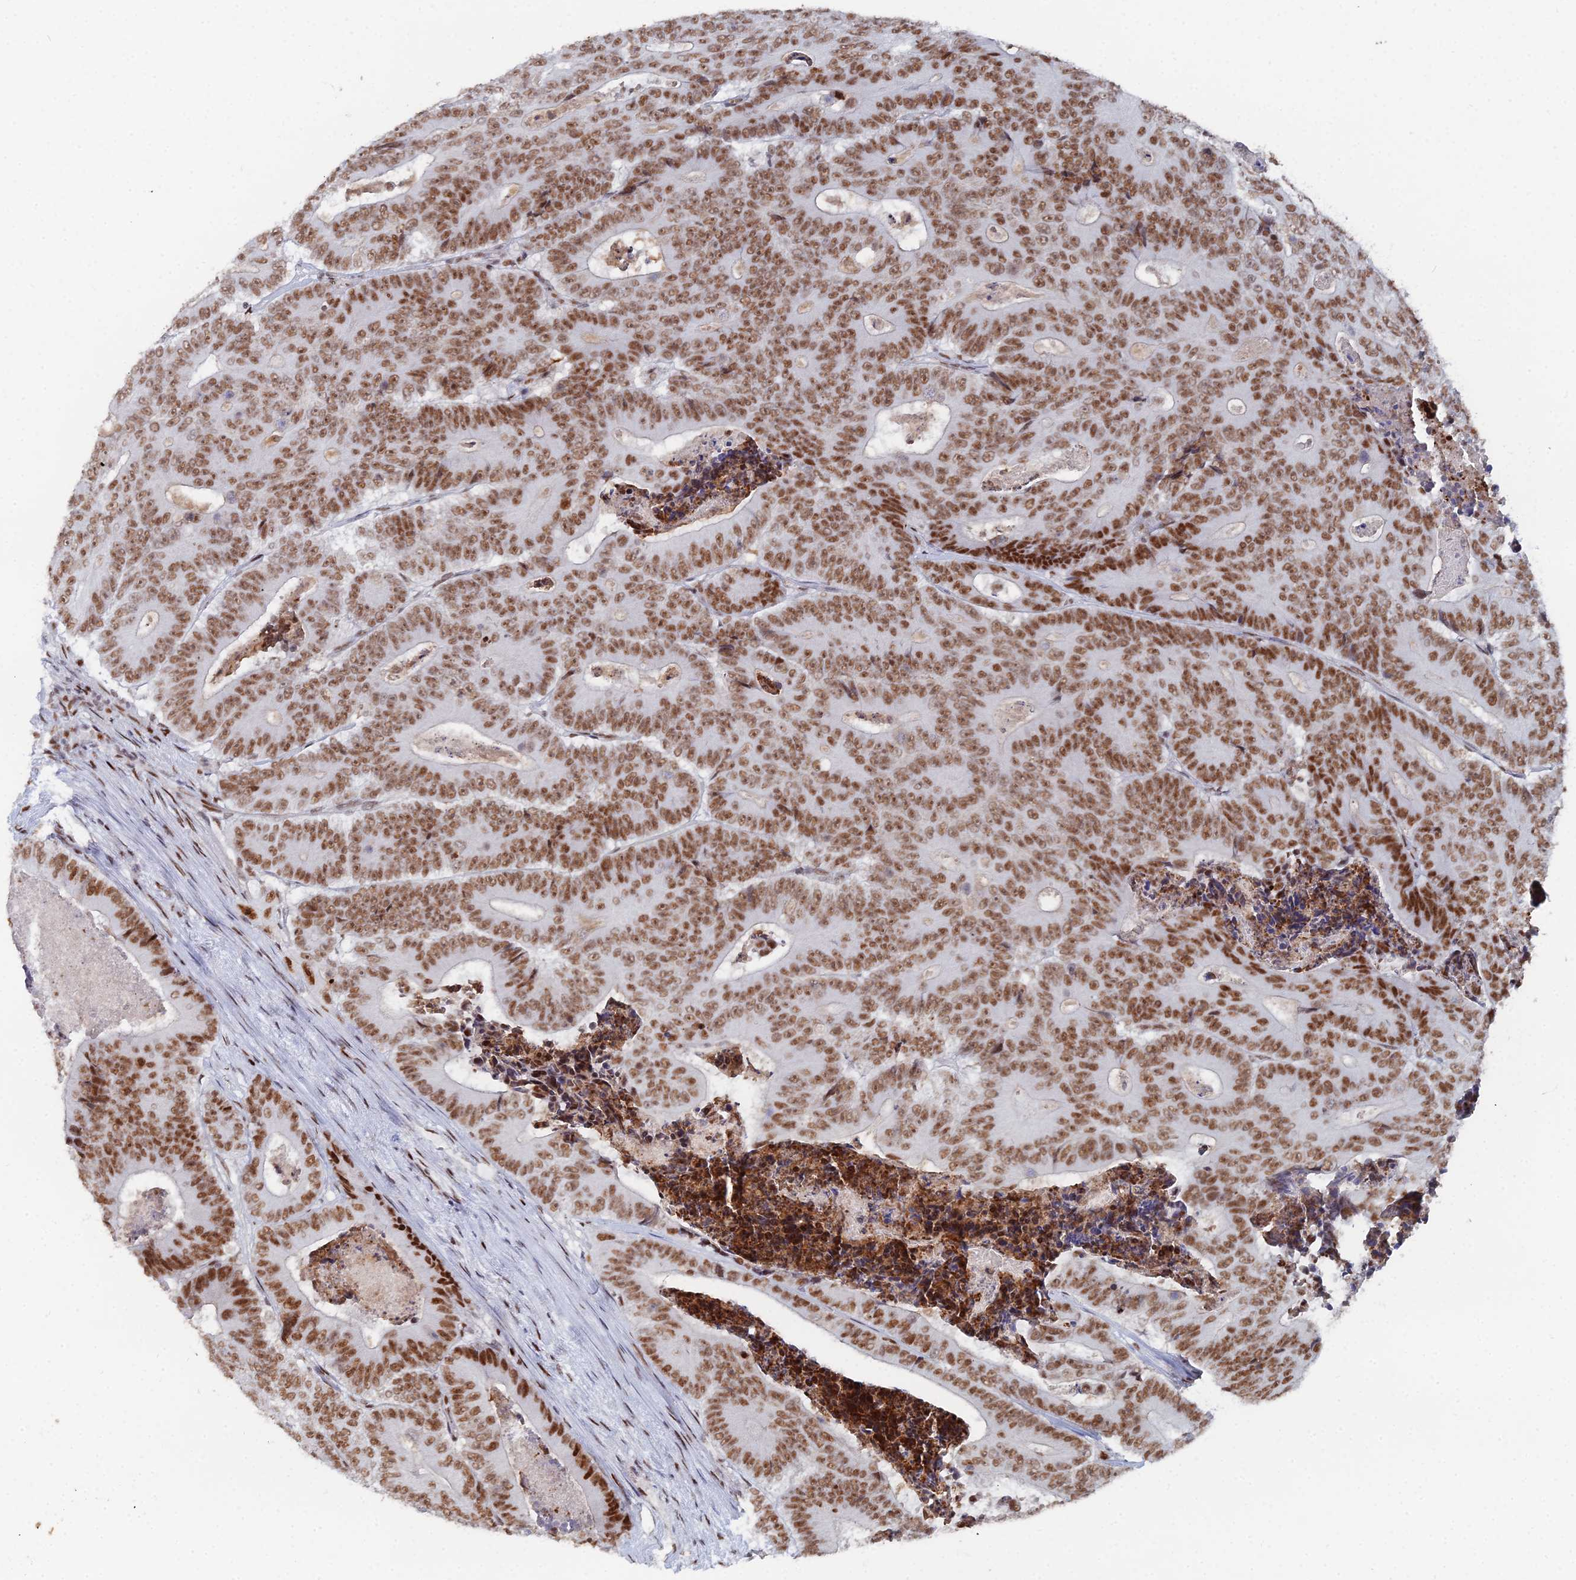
{"staining": {"intensity": "moderate", "quantity": ">75%", "location": "nuclear"}, "tissue": "colorectal cancer", "cell_type": "Tumor cells", "image_type": "cancer", "snomed": [{"axis": "morphology", "description": "Adenocarcinoma, NOS"}, {"axis": "topography", "description": "Colon"}], "caption": "This is an image of immunohistochemistry (IHC) staining of colorectal cancer, which shows moderate staining in the nuclear of tumor cells.", "gene": "GSC2", "patient": {"sex": "male", "age": 83}}